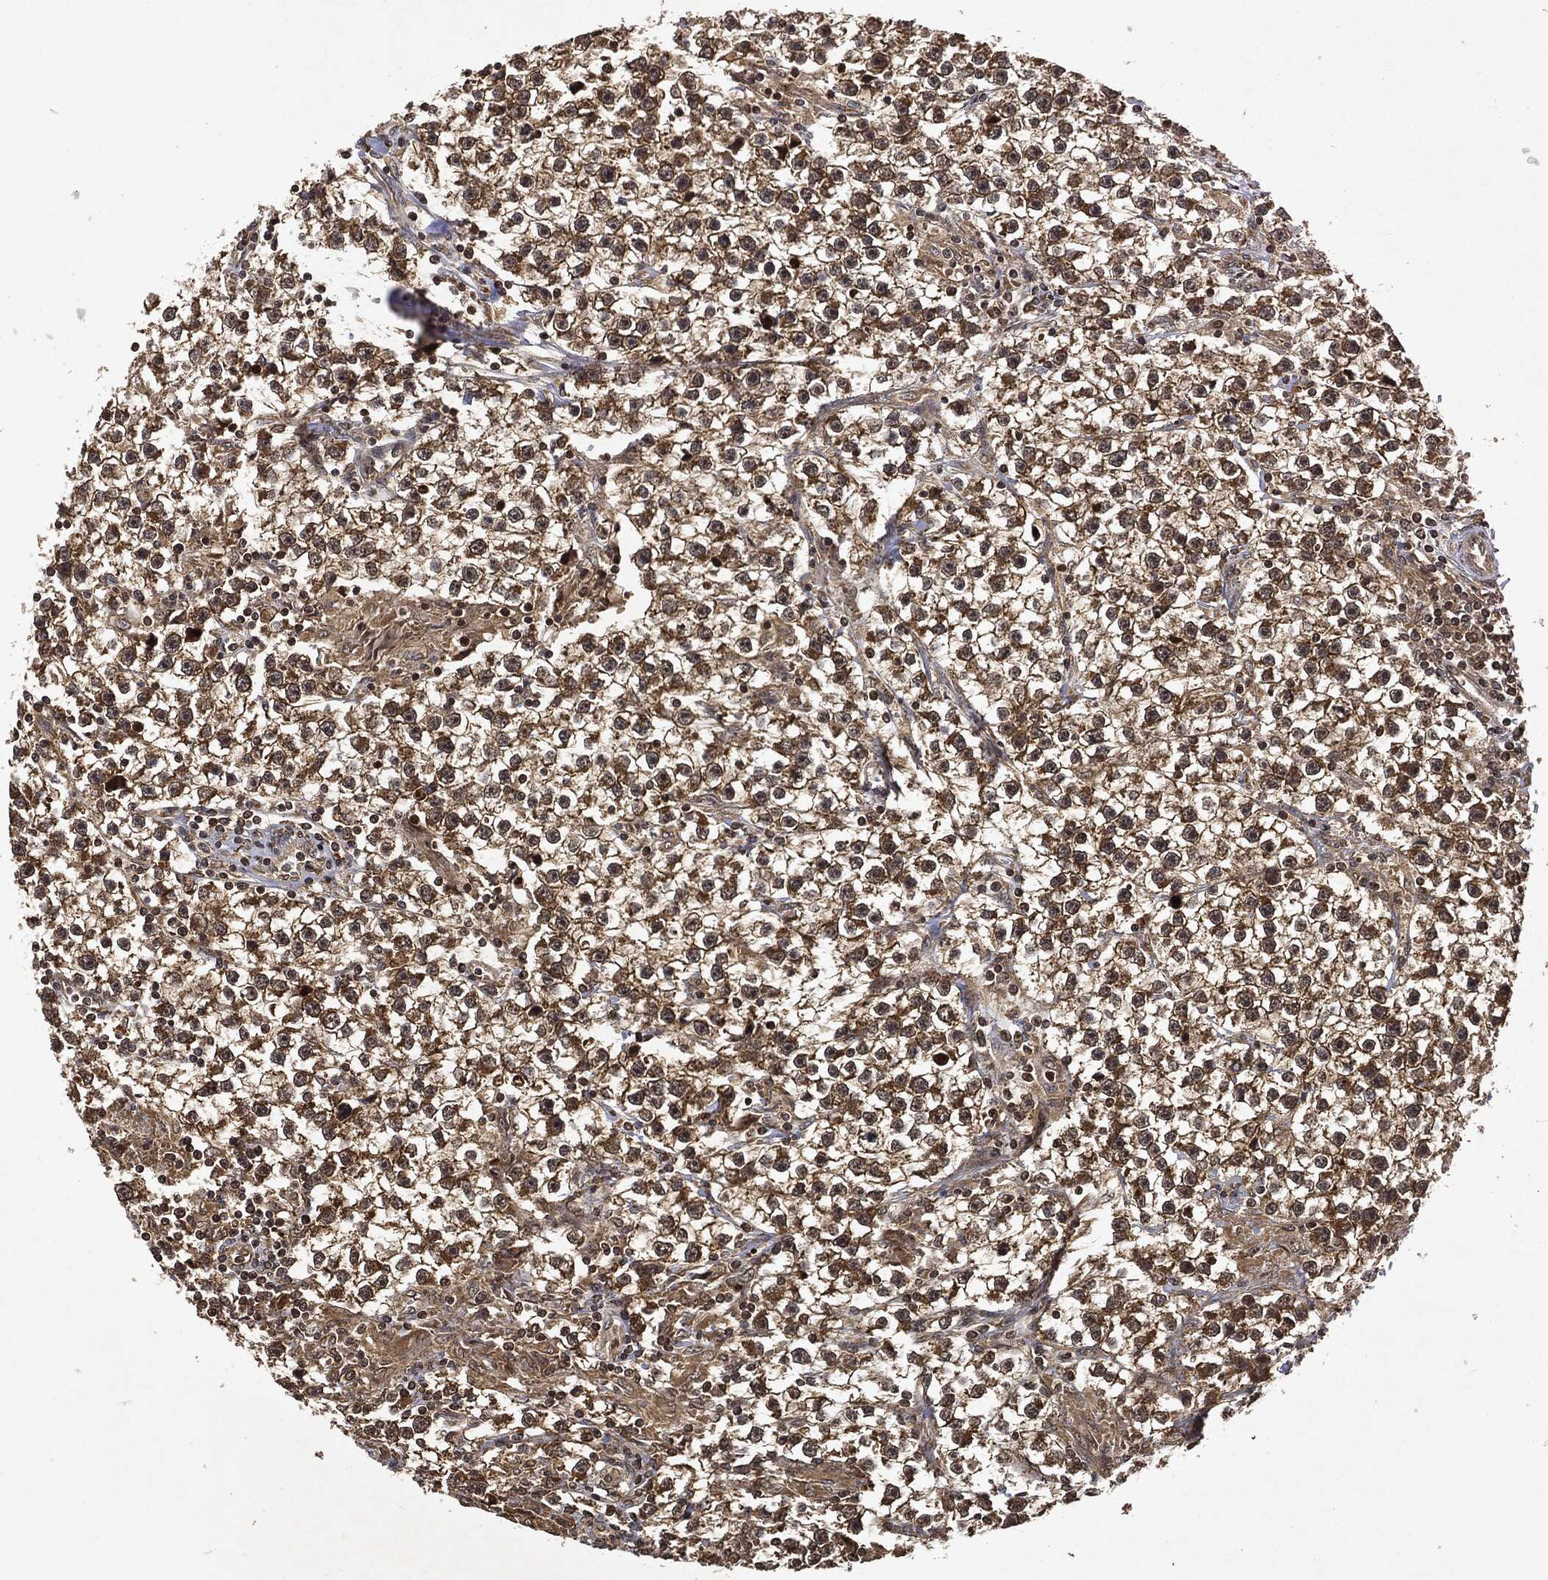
{"staining": {"intensity": "moderate", "quantity": ">75%", "location": "cytoplasmic/membranous"}, "tissue": "testis cancer", "cell_type": "Tumor cells", "image_type": "cancer", "snomed": [{"axis": "morphology", "description": "Seminoma, NOS"}, {"axis": "topography", "description": "Testis"}], "caption": "Moderate cytoplasmic/membranous staining for a protein is seen in about >75% of tumor cells of testis cancer using immunohistochemistry.", "gene": "ZNF226", "patient": {"sex": "male", "age": 59}}